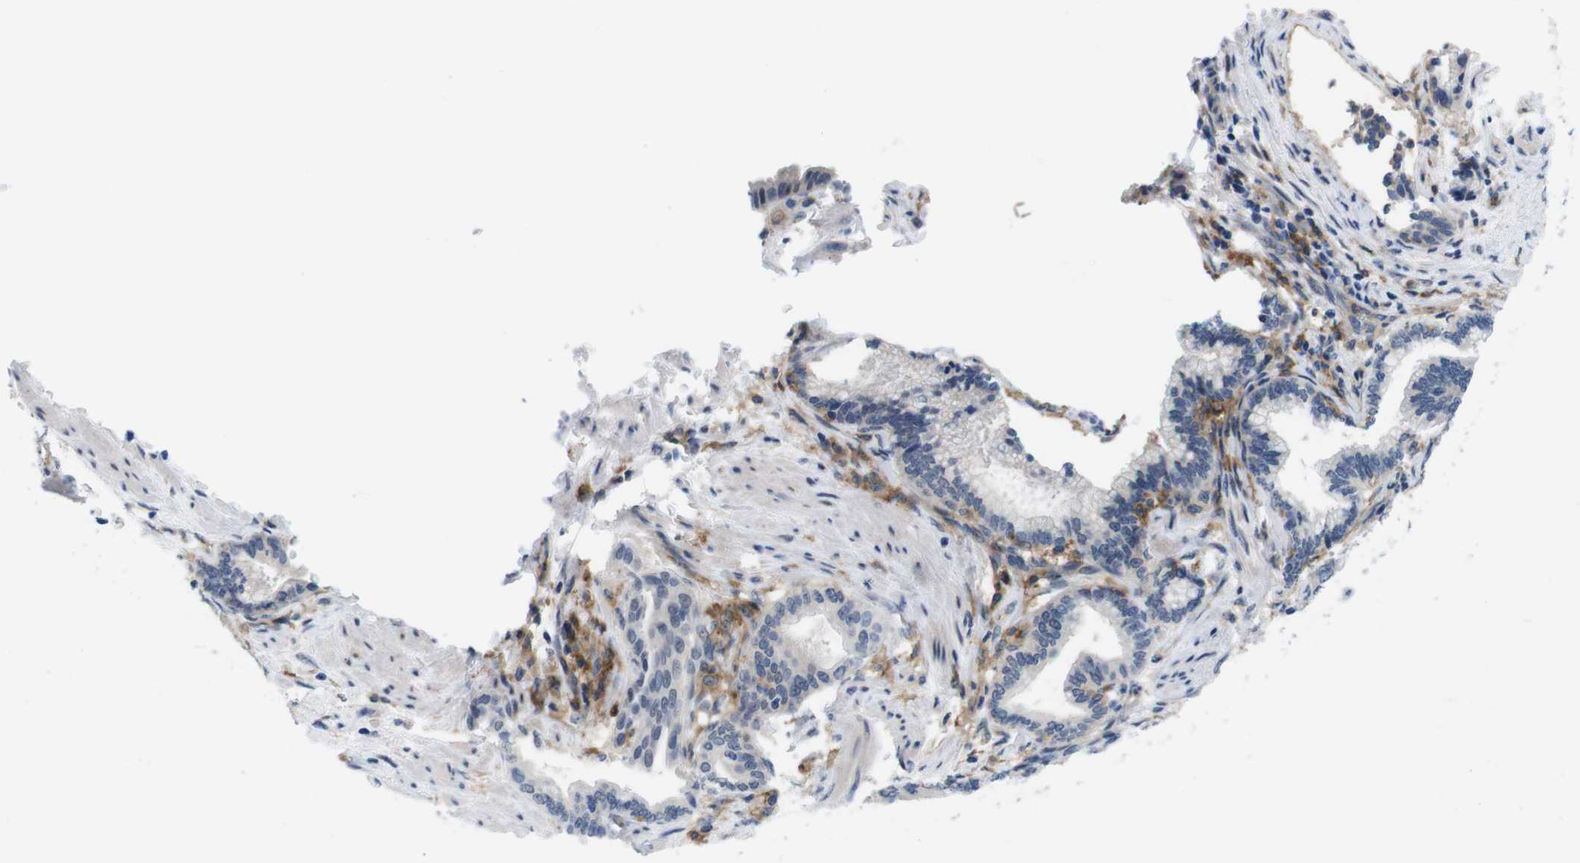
{"staining": {"intensity": "negative", "quantity": "none", "location": "none"}, "tissue": "pancreatic cancer", "cell_type": "Tumor cells", "image_type": "cancer", "snomed": [{"axis": "morphology", "description": "Adenocarcinoma, NOS"}, {"axis": "topography", "description": "Pancreas"}], "caption": "A micrograph of pancreatic cancer stained for a protein reveals no brown staining in tumor cells.", "gene": "CD300C", "patient": {"sex": "female", "age": 64}}